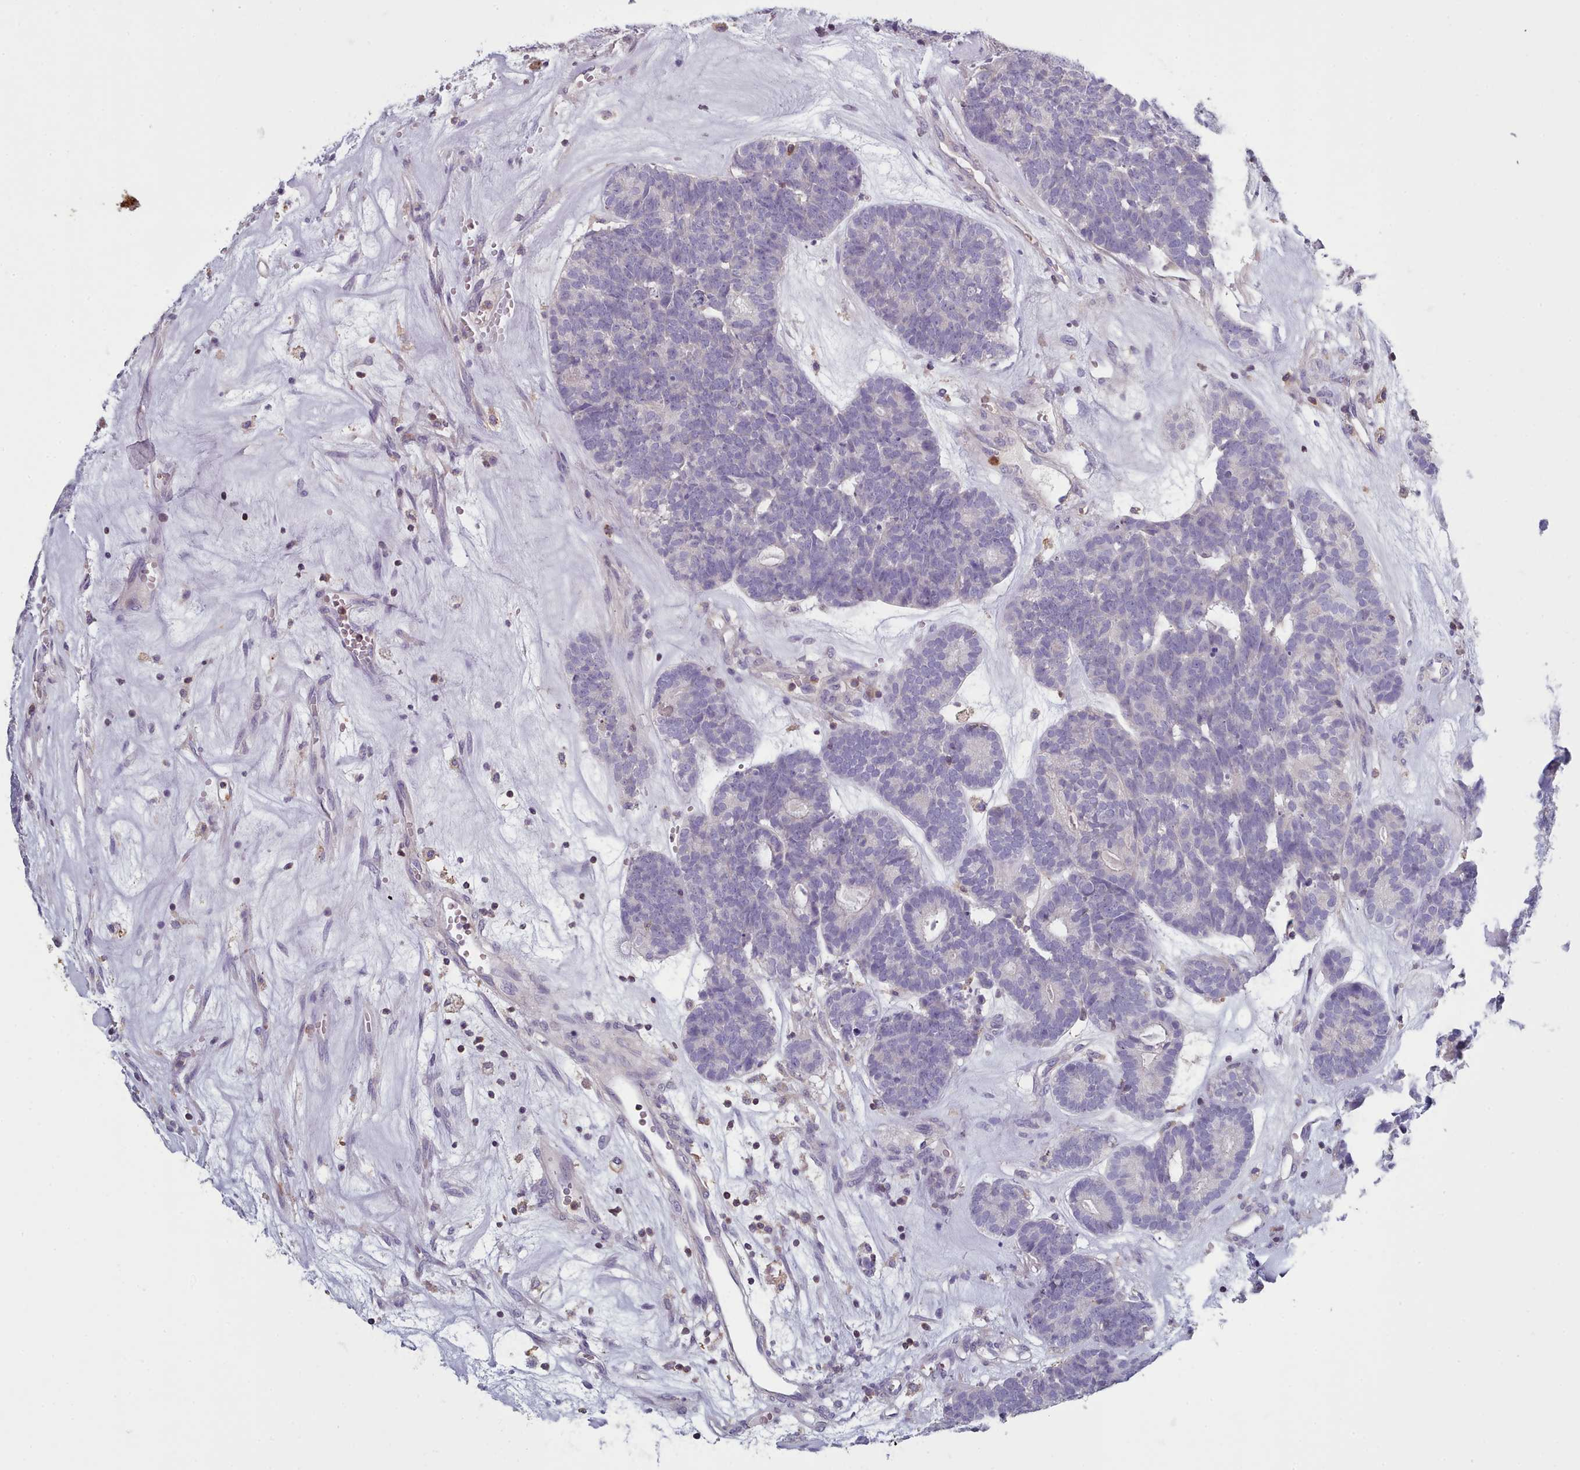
{"staining": {"intensity": "negative", "quantity": "none", "location": "none"}, "tissue": "head and neck cancer", "cell_type": "Tumor cells", "image_type": "cancer", "snomed": [{"axis": "morphology", "description": "Adenocarcinoma, NOS"}, {"axis": "topography", "description": "Head-Neck"}], "caption": "Immunohistochemical staining of adenocarcinoma (head and neck) shows no significant expression in tumor cells. Brightfield microscopy of immunohistochemistry (IHC) stained with DAB (brown) and hematoxylin (blue), captured at high magnification.", "gene": "RAC2", "patient": {"sex": "female", "age": 81}}